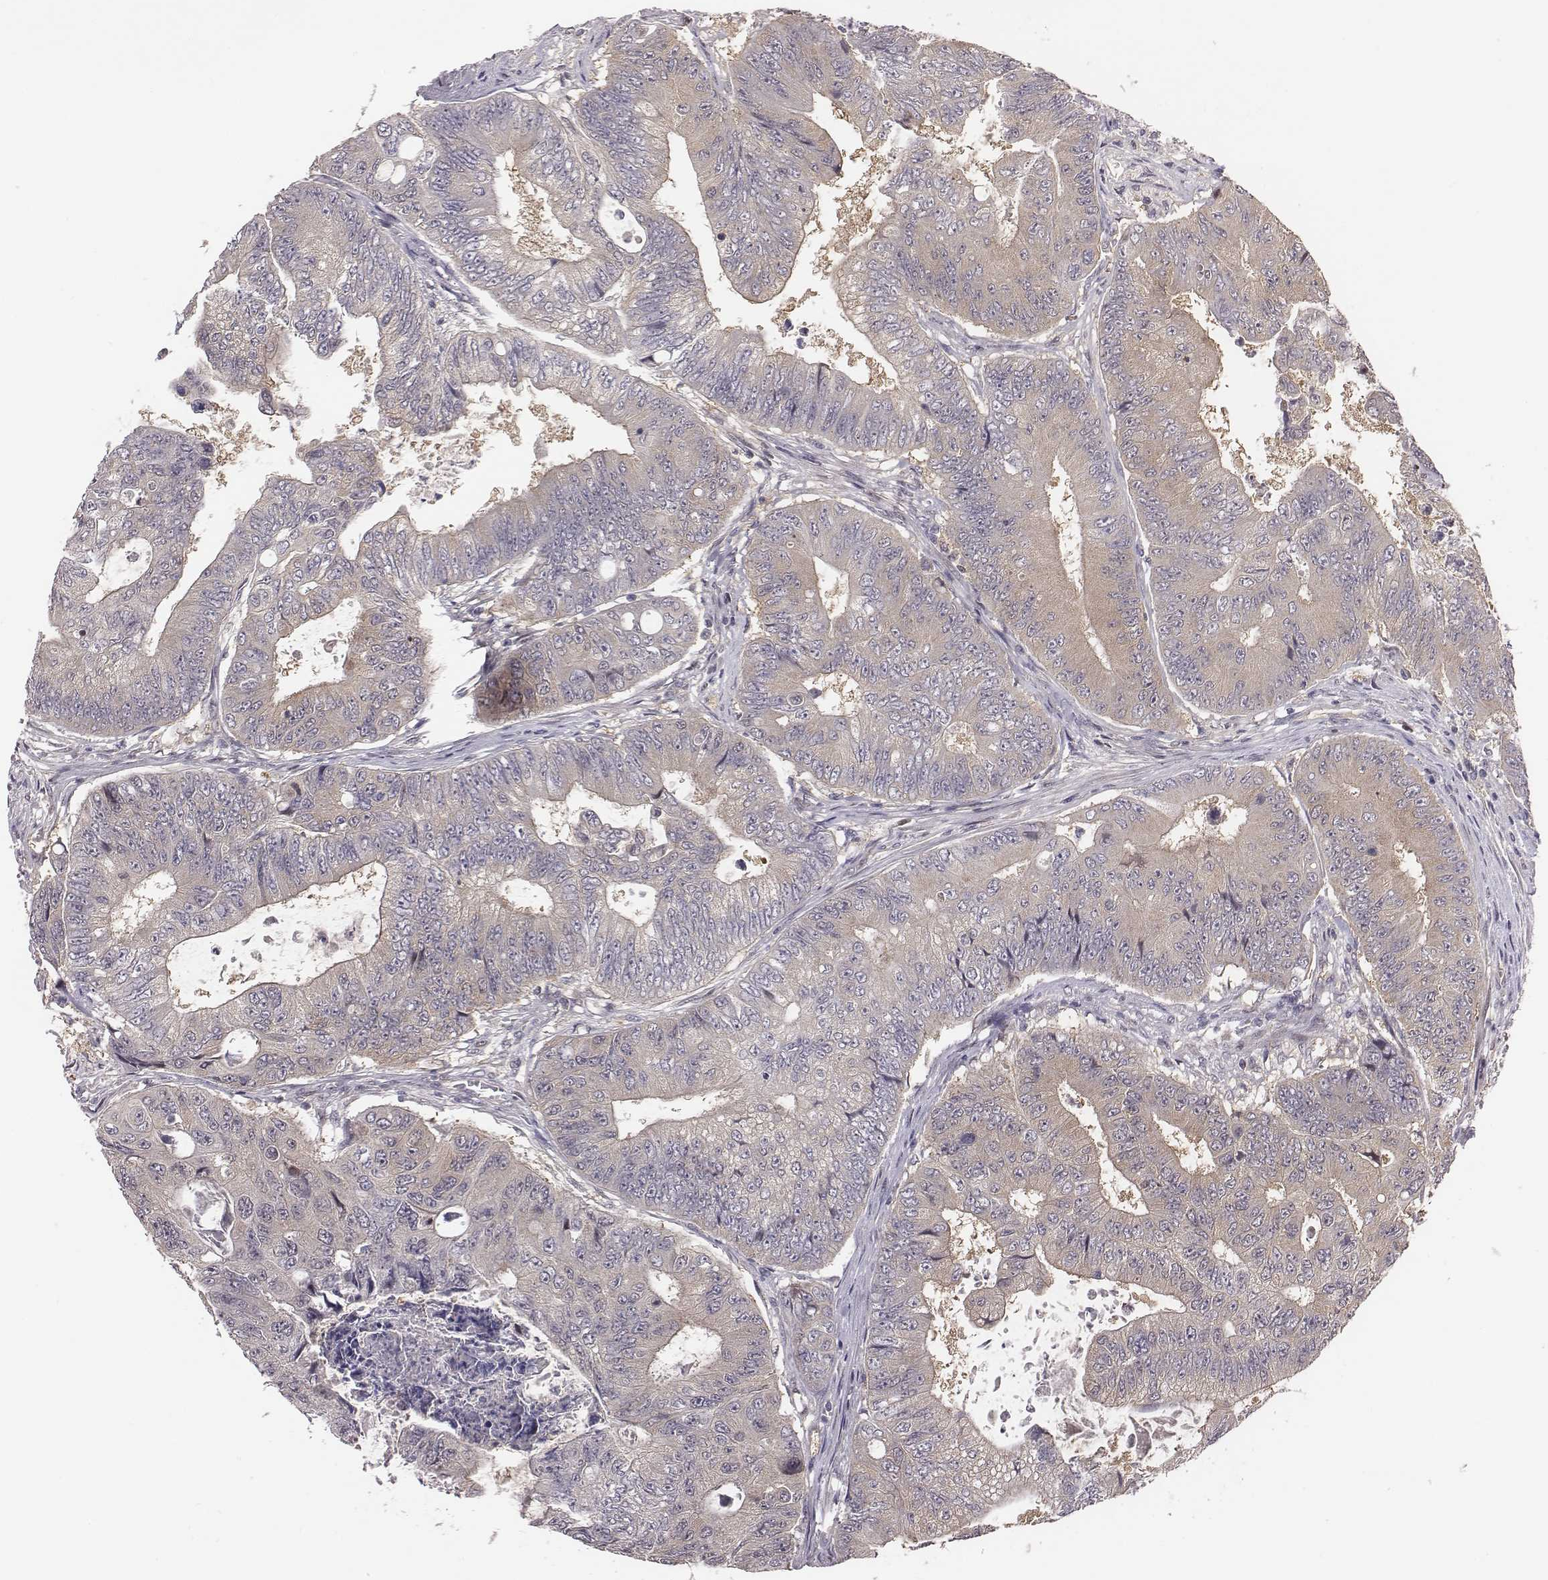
{"staining": {"intensity": "weak", "quantity": "<25%", "location": "cytoplasmic/membranous"}, "tissue": "colorectal cancer", "cell_type": "Tumor cells", "image_type": "cancer", "snomed": [{"axis": "morphology", "description": "Adenocarcinoma, NOS"}, {"axis": "topography", "description": "Colon"}], "caption": "High magnification brightfield microscopy of colorectal cancer stained with DAB (3,3'-diaminobenzidine) (brown) and counterstained with hematoxylin (blue): tumor cells show no significant staining.", "gene": "SMURF2", "patient": {"sex": "female", "age": 48}}